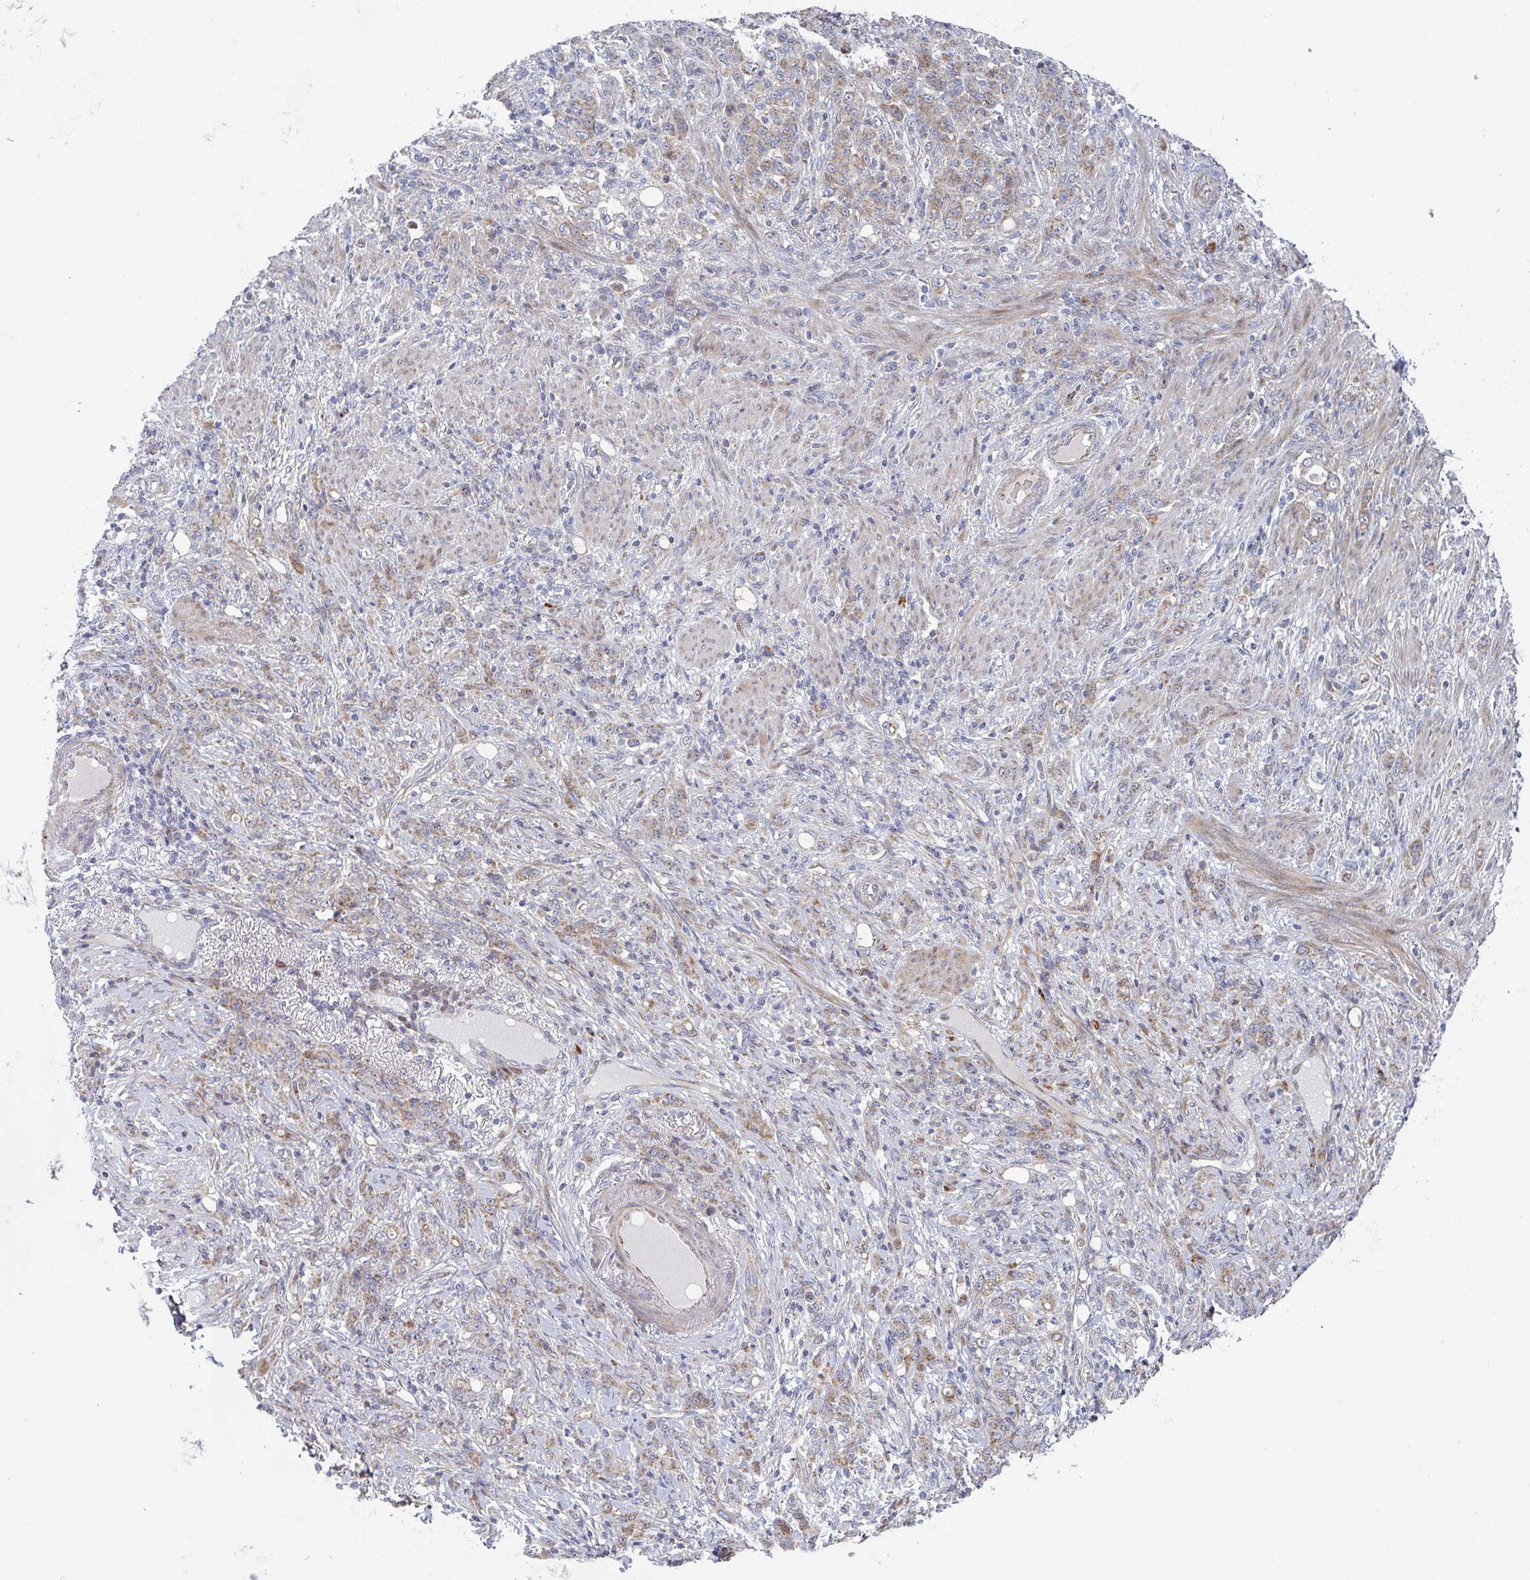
{"staining": {"intensity": "weak", "quantity": ">75%", "location": "cytoplasmic/membranous"}, "tissue": "stomach cancer", "cell_type": "Tumor cells", "image_type": "cancer", "snomed": [{"axis": "morphology", "description": "Normal tissue, NOS"}, {"axis": "morphology", "description": "Adenocarcinoma, NOS"}, {"axis": "topography", "description": "Stomach"}], "caption": "Human stomach adenocarcinoma stained with a brown dye reveals weak cytoplasmic/membranous positive positivity in about >75% of tumor cells.", "gene": "ZNF644", "patient": {"sex": "female", "age": 79}}